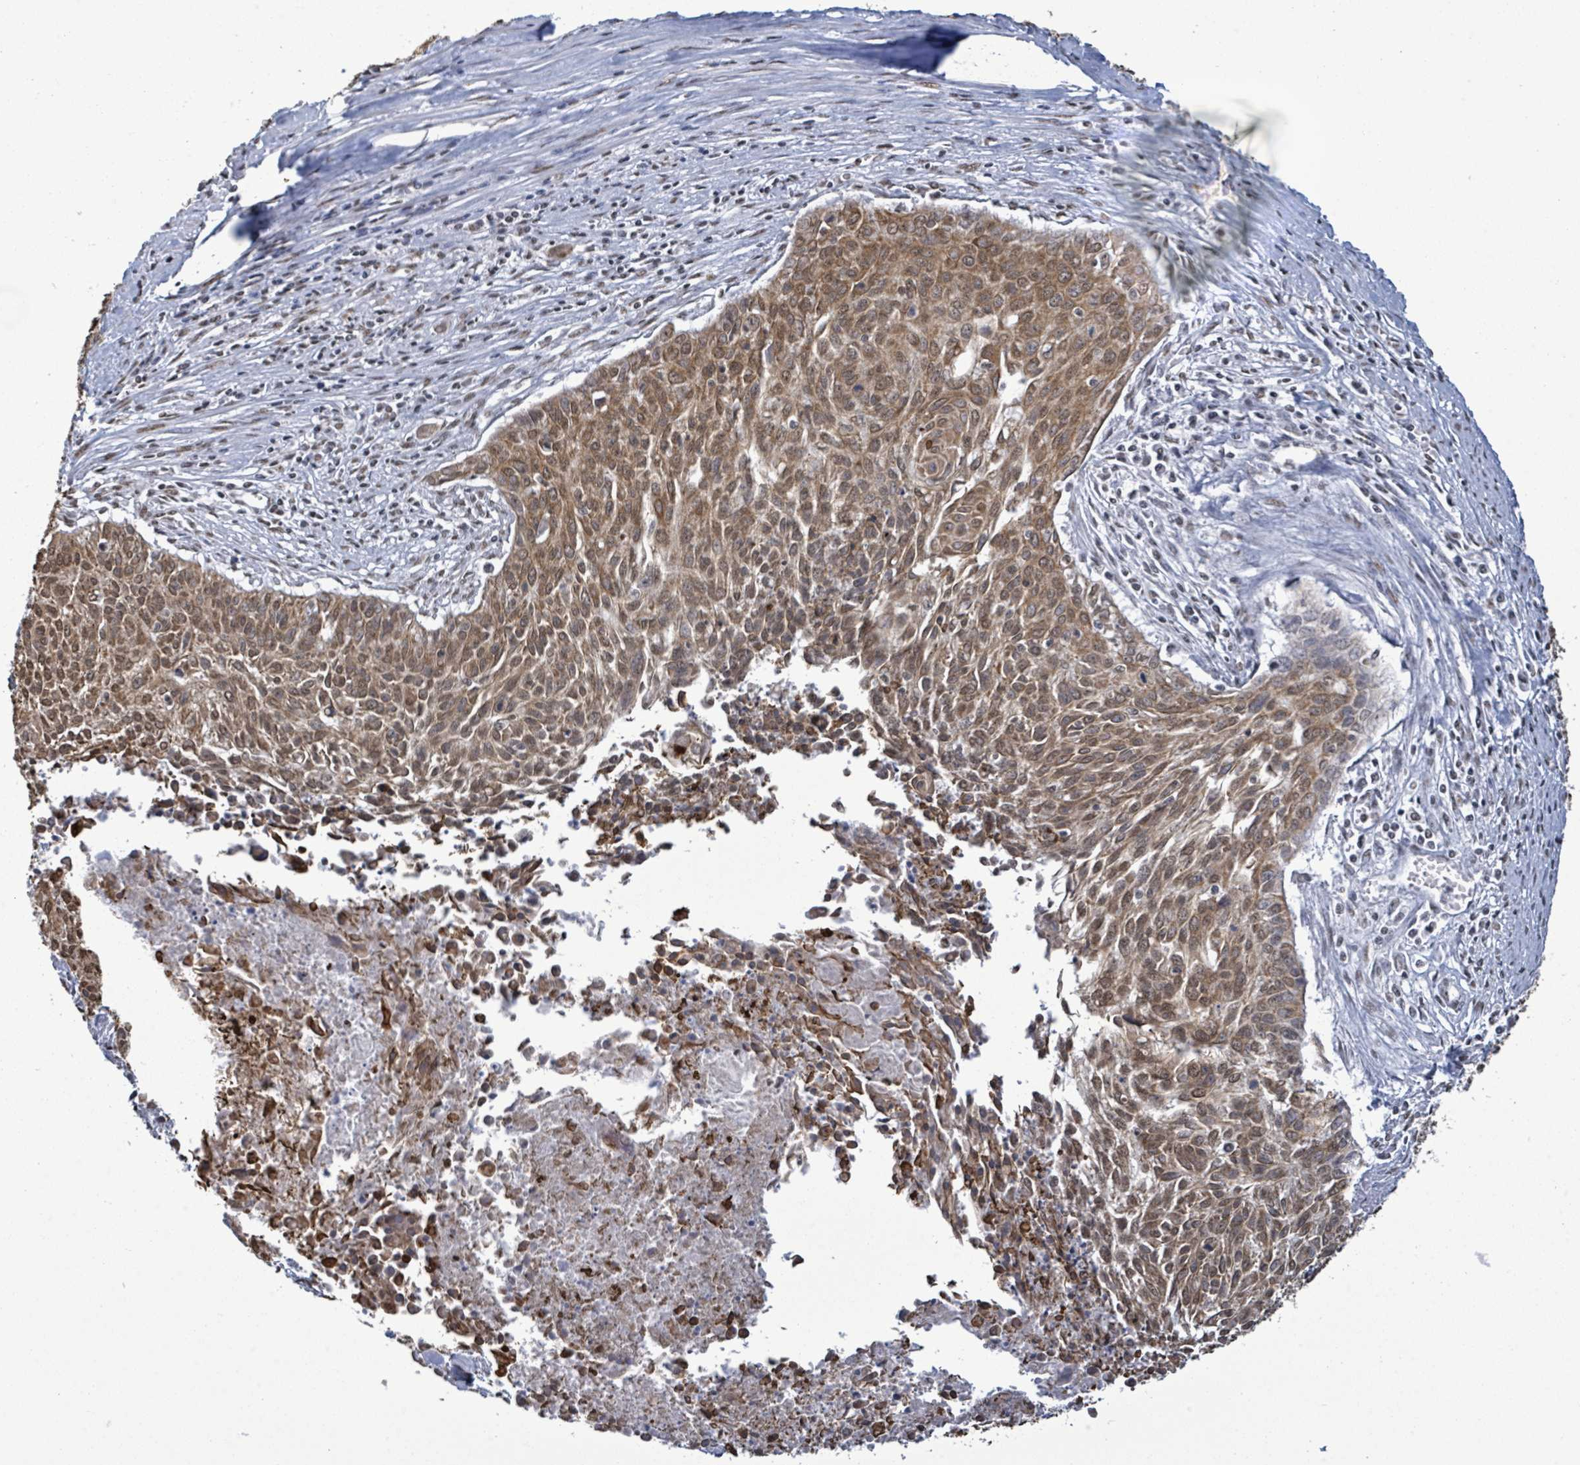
{"staining": {"intensity": "moderate", "quantity": ">75%", "location": "cytoplasmic/membranous,nuclear"}, "tissue": "cervical cancer", "cell_type": "Tumor cells", "image_type": "cancer", "snomed": [{"axis": "morphology", "description": "Squamous cell carcinoma, NOS"}, {"axis": "topography", "description": "Cervix"}], "caption": "Immunohistochemical staining of human squamous cell carcinoma (cervical) shows medium levels of moderate cytoplasmic/membranous and nuclear expression in approximately >75% of tumor cells. The staining was performed using DAB (3,3'-diaminobenzidine) to visualize the protein expression in brown, while the nuclei were stained in blue with hematoxylin (Magnification: 20x).", "gene": "SAMD14", "patient": {"sex": "female", "age": 55}}